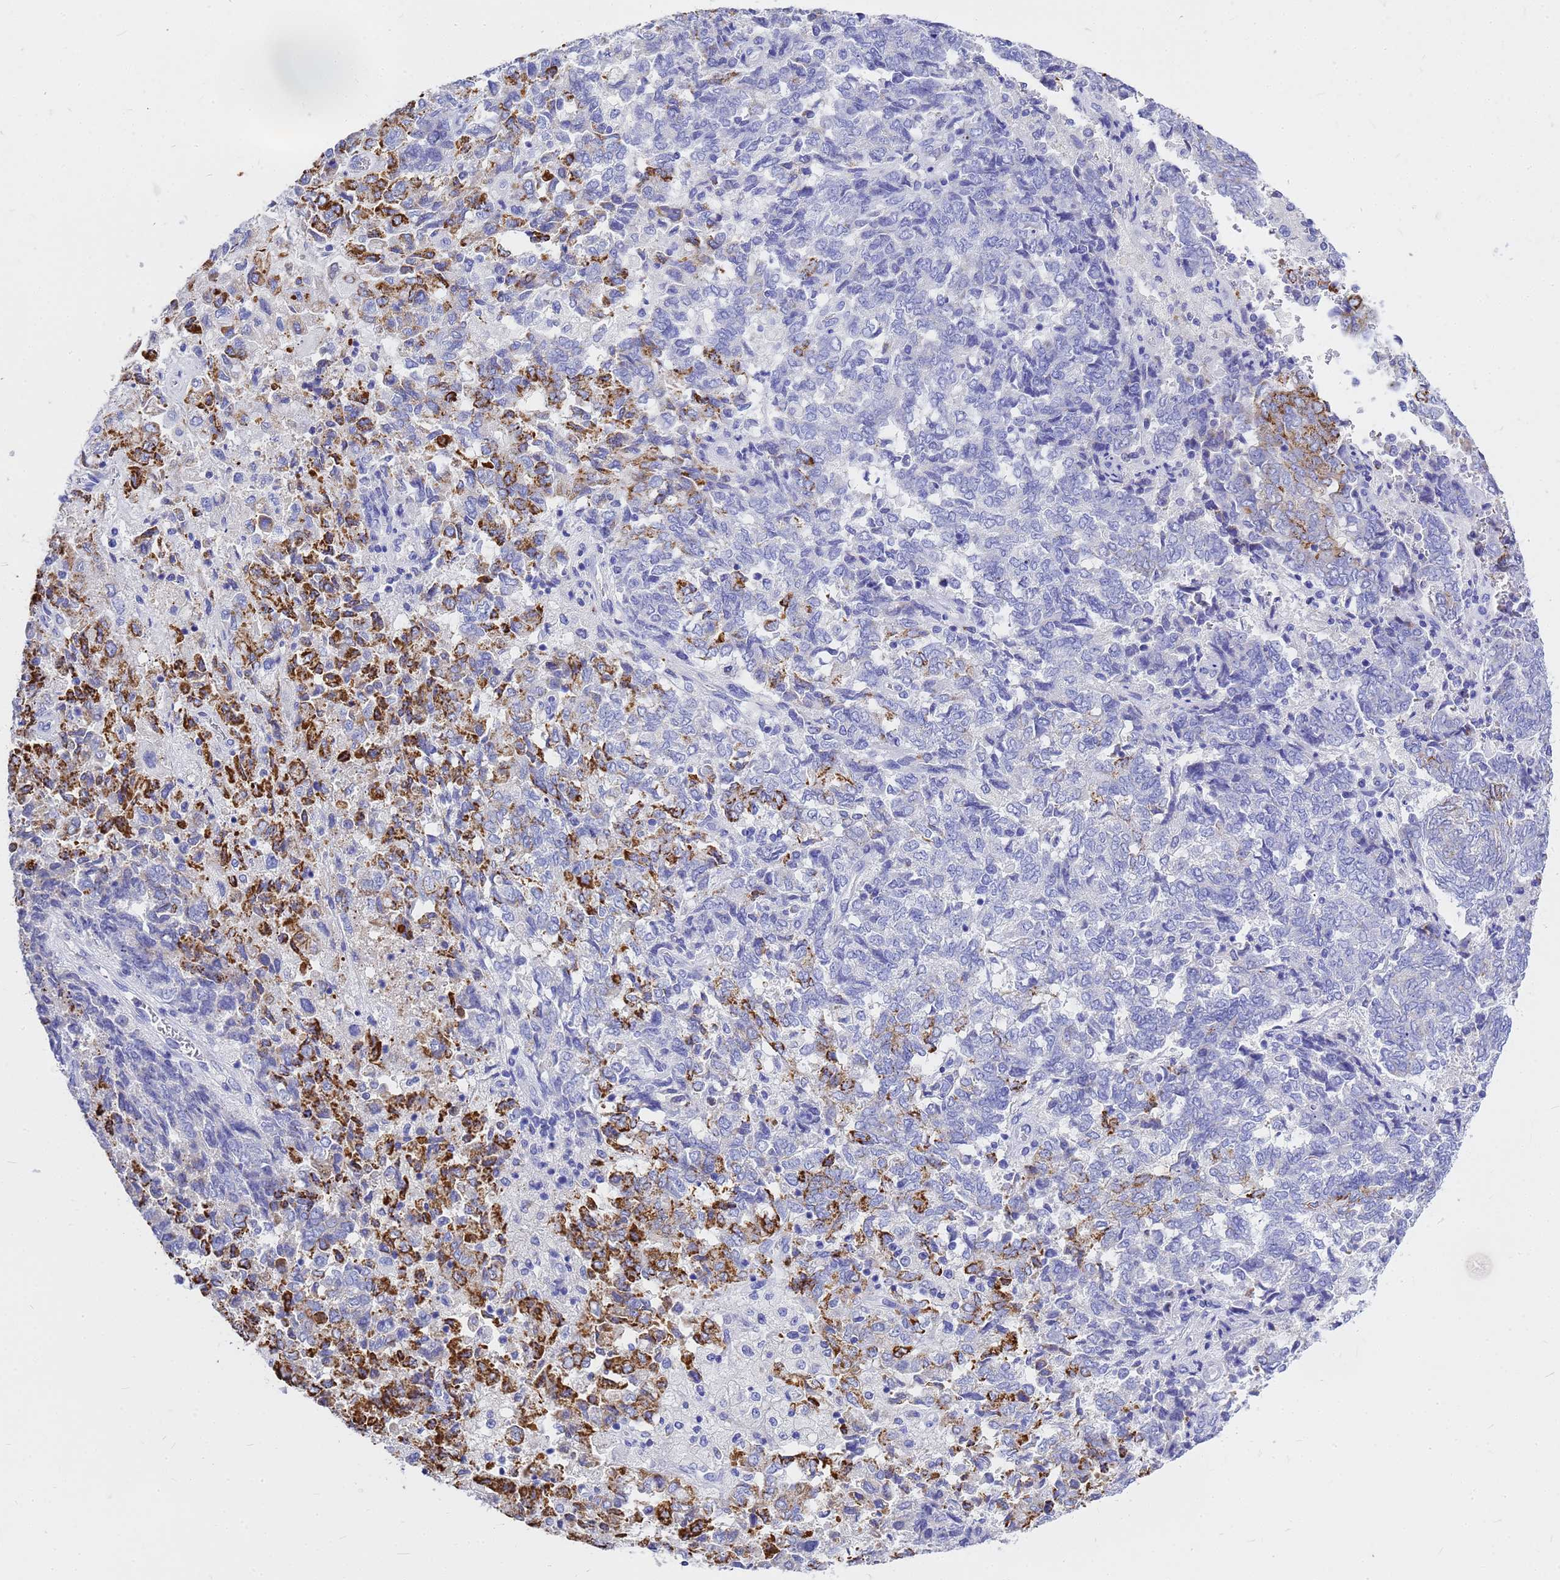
{"staining": {"intensity": "strong", "quantity": "<25%", "location": "cytoplasmic/membranous"}, "tissue": "endometrial cancer", "cell_type": "Tumor cells", "image_type": "cancer", "snomed": [{"axis": "morphology", "description": "Adenocarcinoma, NOS"}, {"axis": "topography", "description": "Endometrium"}], "caption": "Adenocarcinoma (endometrial) stained with a protein marker reveals strong staining in tumor cells.", "gene": "OR52E2", "patient": {"sex": "female", "age": 80}}